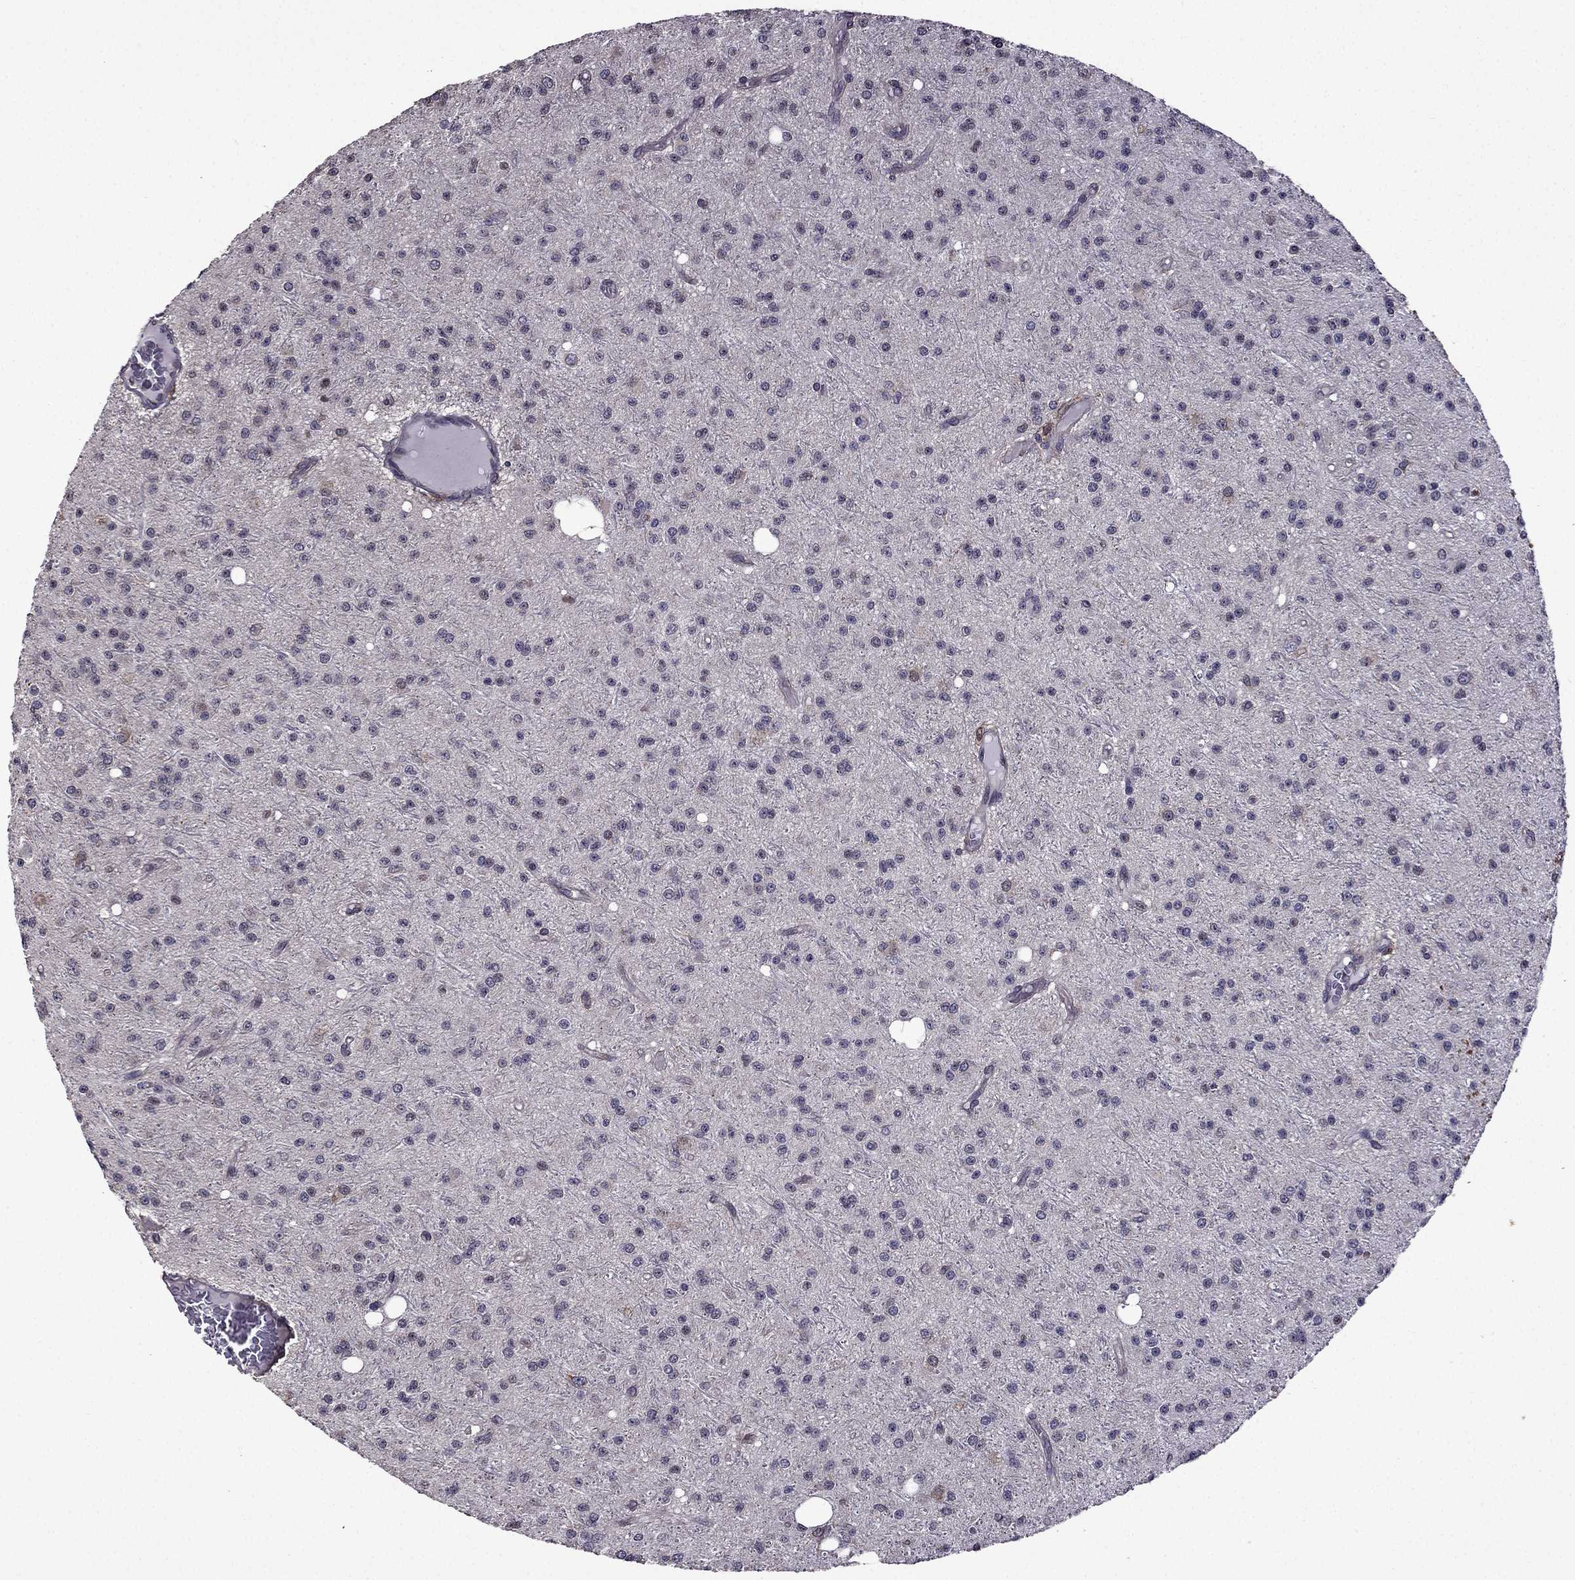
{"staining": {"intensity": "negative", "quantity": "none", "location": "none"}, "tissue": "glioma", "cell_type": "Tumor cells", "image_type": "cancer", "snomed": [{"axis": "morphology", "description": "Glioma, malignant, Low grade"}, {"axis": "topography", "description": "Brain"}], "caption": "Photomicrograph shows no protein staining in tumor cells of malignant glioma (low-grade) tissue.", "gene": "IKBIP", "patient": {"sex": "male", "age": 27}}